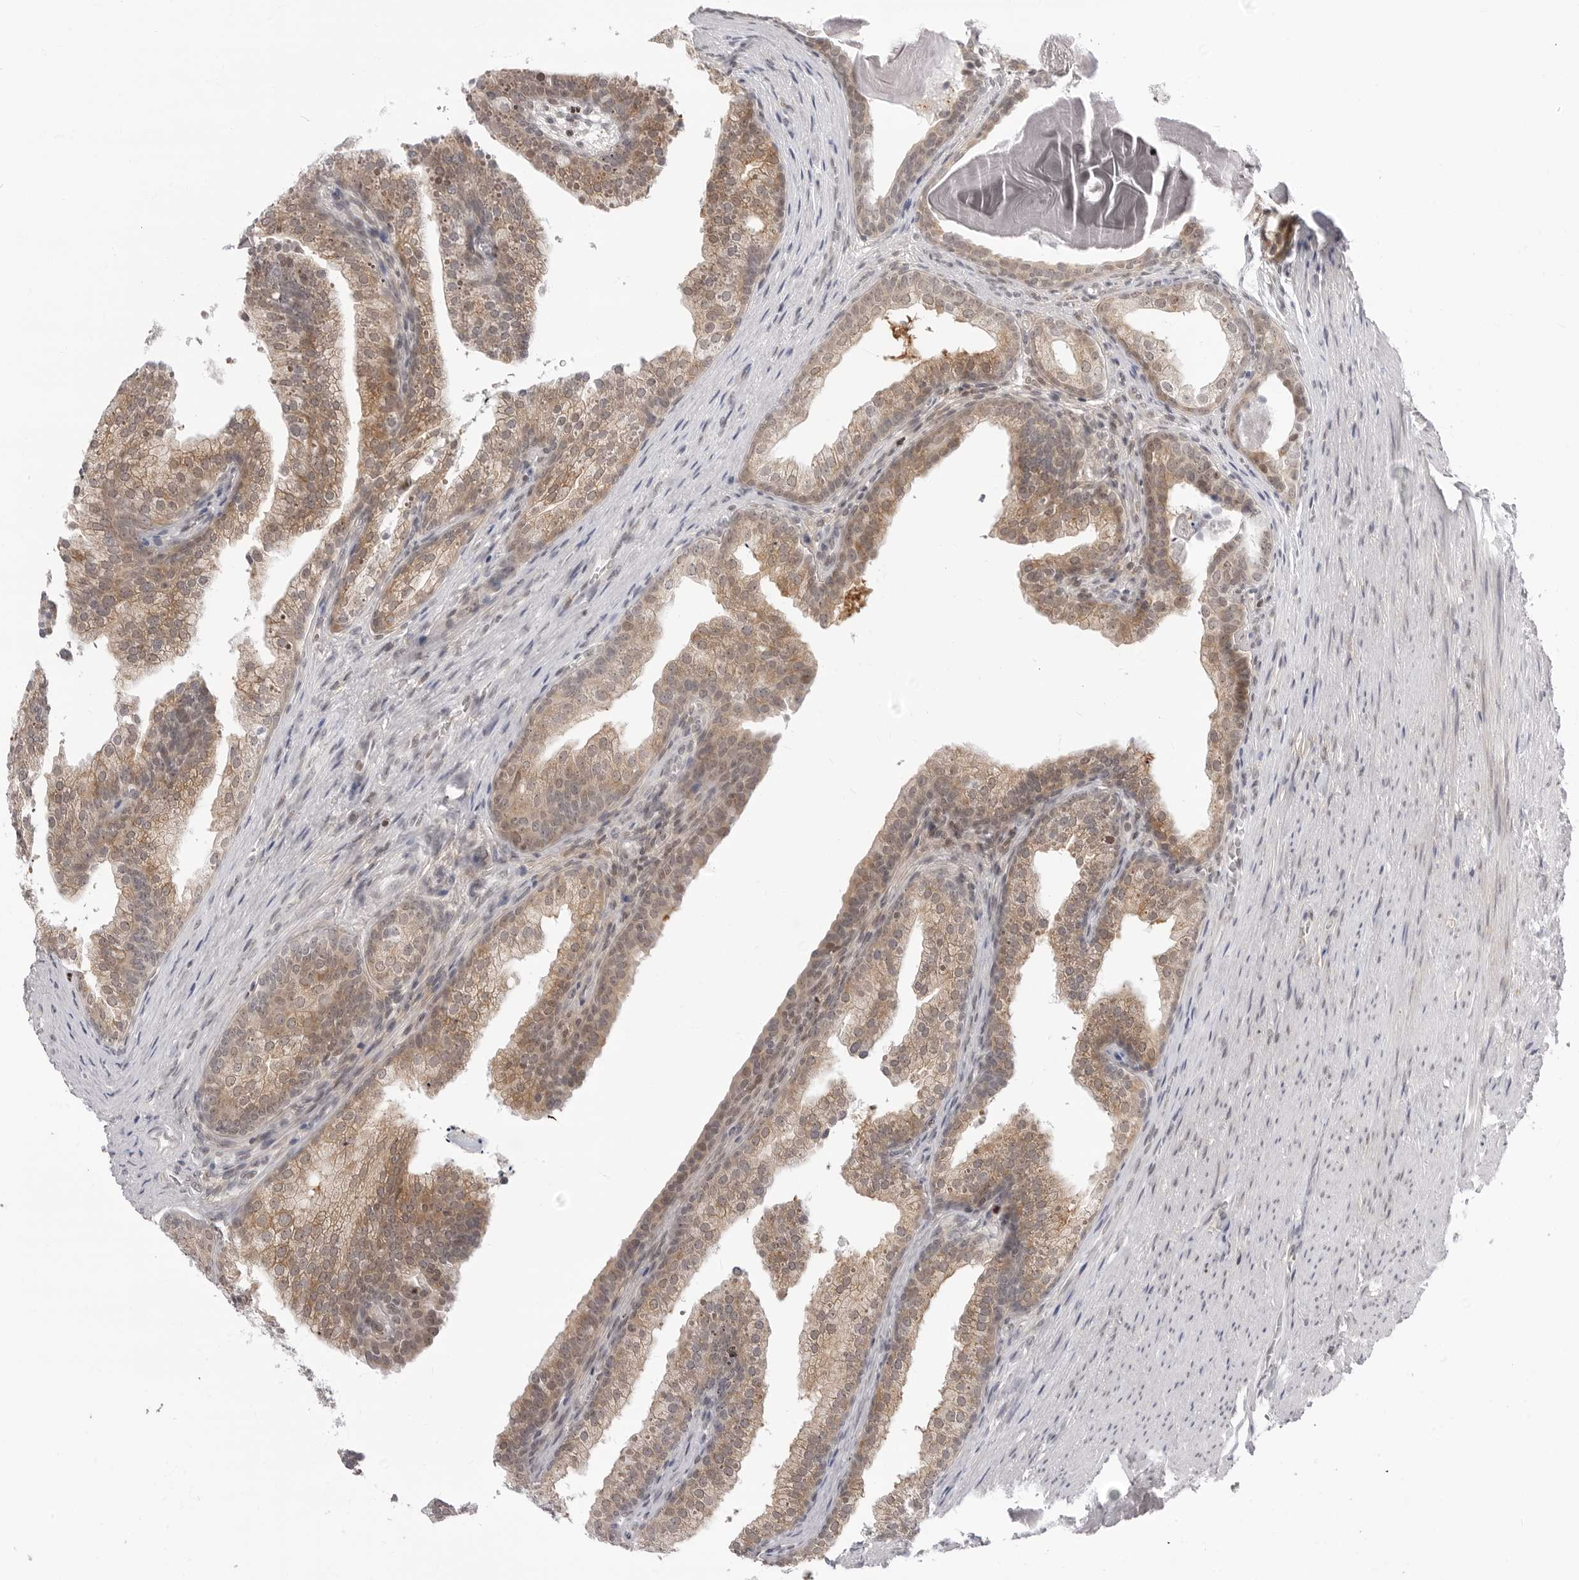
{"staining": {"intensity": "moderate", "quantity": "25%-75%", "location": "cytoplasmic/membranous"}, "tissue": "prostate cancer", "cell_type": "Tumor cells", "image_type": "cancer", "snomed": [{"axis": "morphology", "description": "Adenocarcinoma, High grade"}, {"axis": "topography", "description": "Prostate"}], "caption": "Immunohistochemistry (IHC) of high-grade adenocarcinoma (prostate) shows medium levels of moderate cytoplasmic/membranous staining in approximately 25%-75% of tumor cells.", "gene": "PPP2R5C", "patient": {"sex": "male", "age": 62}}